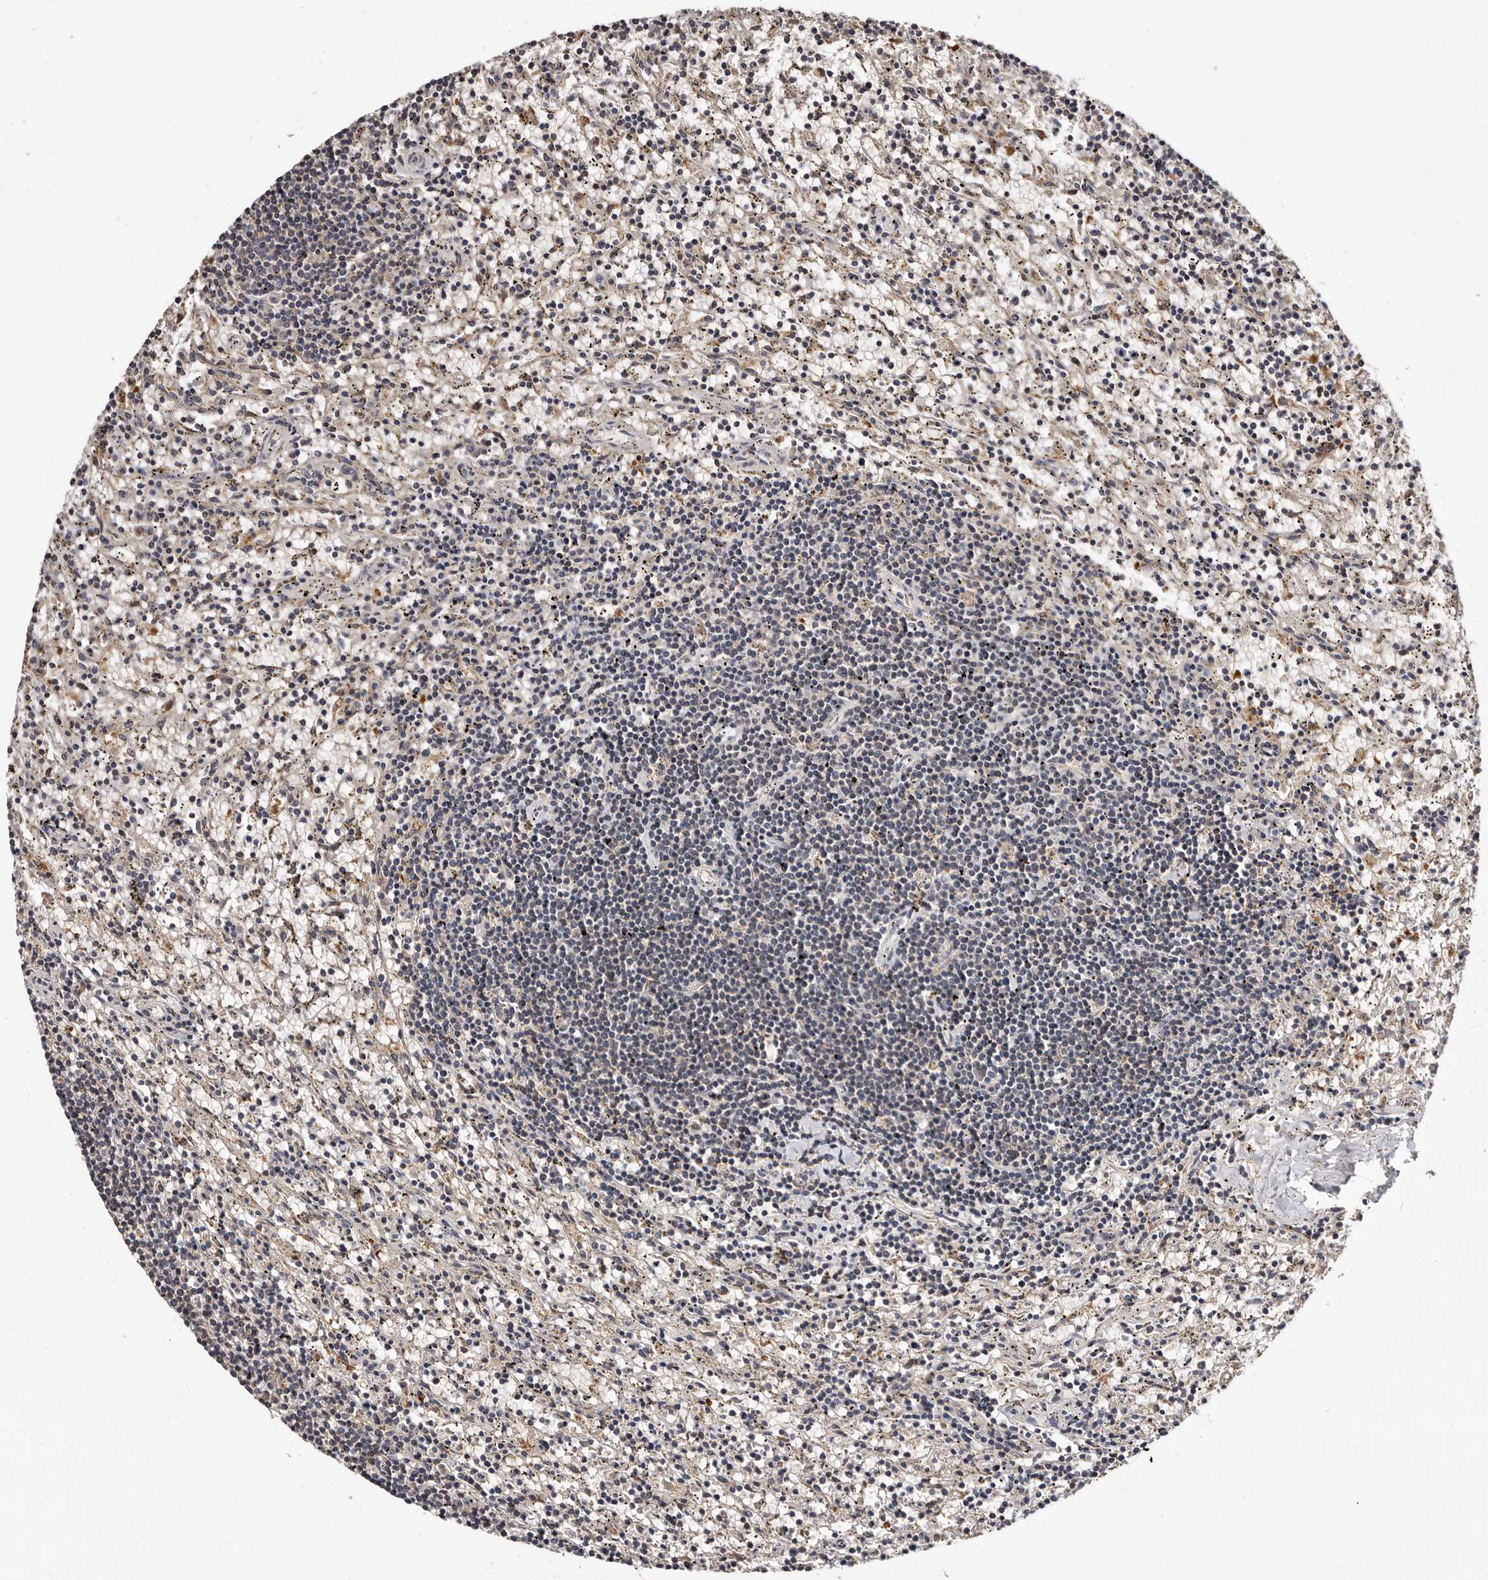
{"staining": {"intensity": "negative", "quantity": "none", "location": "none"}, "tissue": "lymphoma", "cell_type": "Tumor cells", "image_type": "cancer", "snomed": [{"axis": "morphology", "description": "Malignant lymphoma, non-Hodgkin's type, Low grade"}, {"axis": "topography", "description": "Spleen"}], "caption": "The histopathology image exhibits no significant expression in tumor cells of lymphoma. (Stains: DAB (3,3'-diaminobenzidine) immunohistochemistry with hematoxylin counter stain, Microscopy: brightfield microscopy at high magnification).", "gene": "DNPH1", "patient": {"sex": "male", "age": 76}}